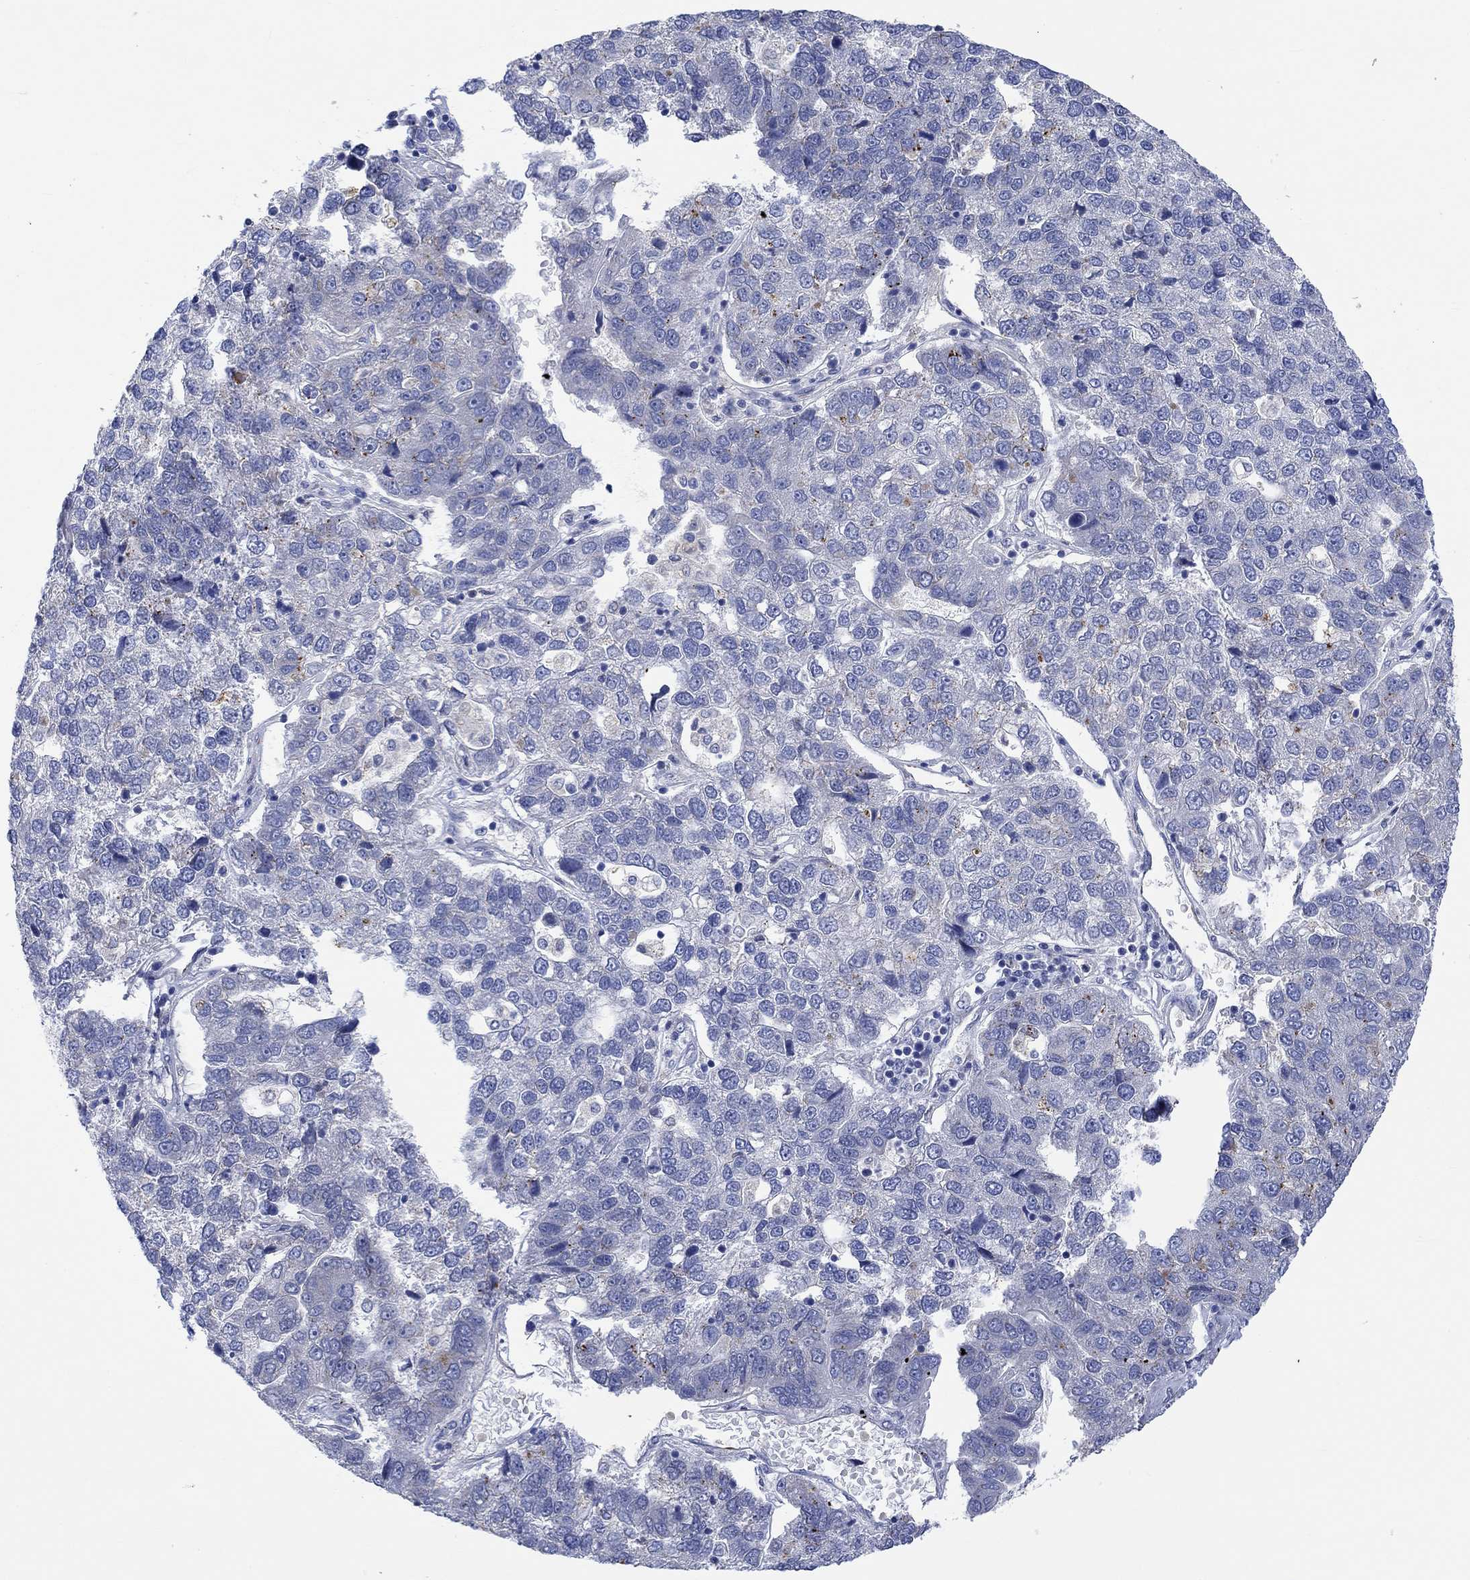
{"staining": {"intensity": "negative", "quantity": "none", "location": "none"}, "tissue": "pancreatic cancer", "cell_type": "Tumor cells", "image_type": "cancer", "snomed": [{"axis": "morphology", "description": "Adenocarcinoma, NOS"}, {"axis": "topography", "description": "Pancreas"}], "caption": "DAB immunohistochemical staining of human adenocarcinoma (pancreatic) displays no significant expression in tumor cells. The staining was performed using DAB to visualize the protein expression in brown, while the nuclei were stained in blue with hematoxylin (Magnification: 20x).", "gene": "CAMK1D", "patient": {"sex": "female", "age": 61}}